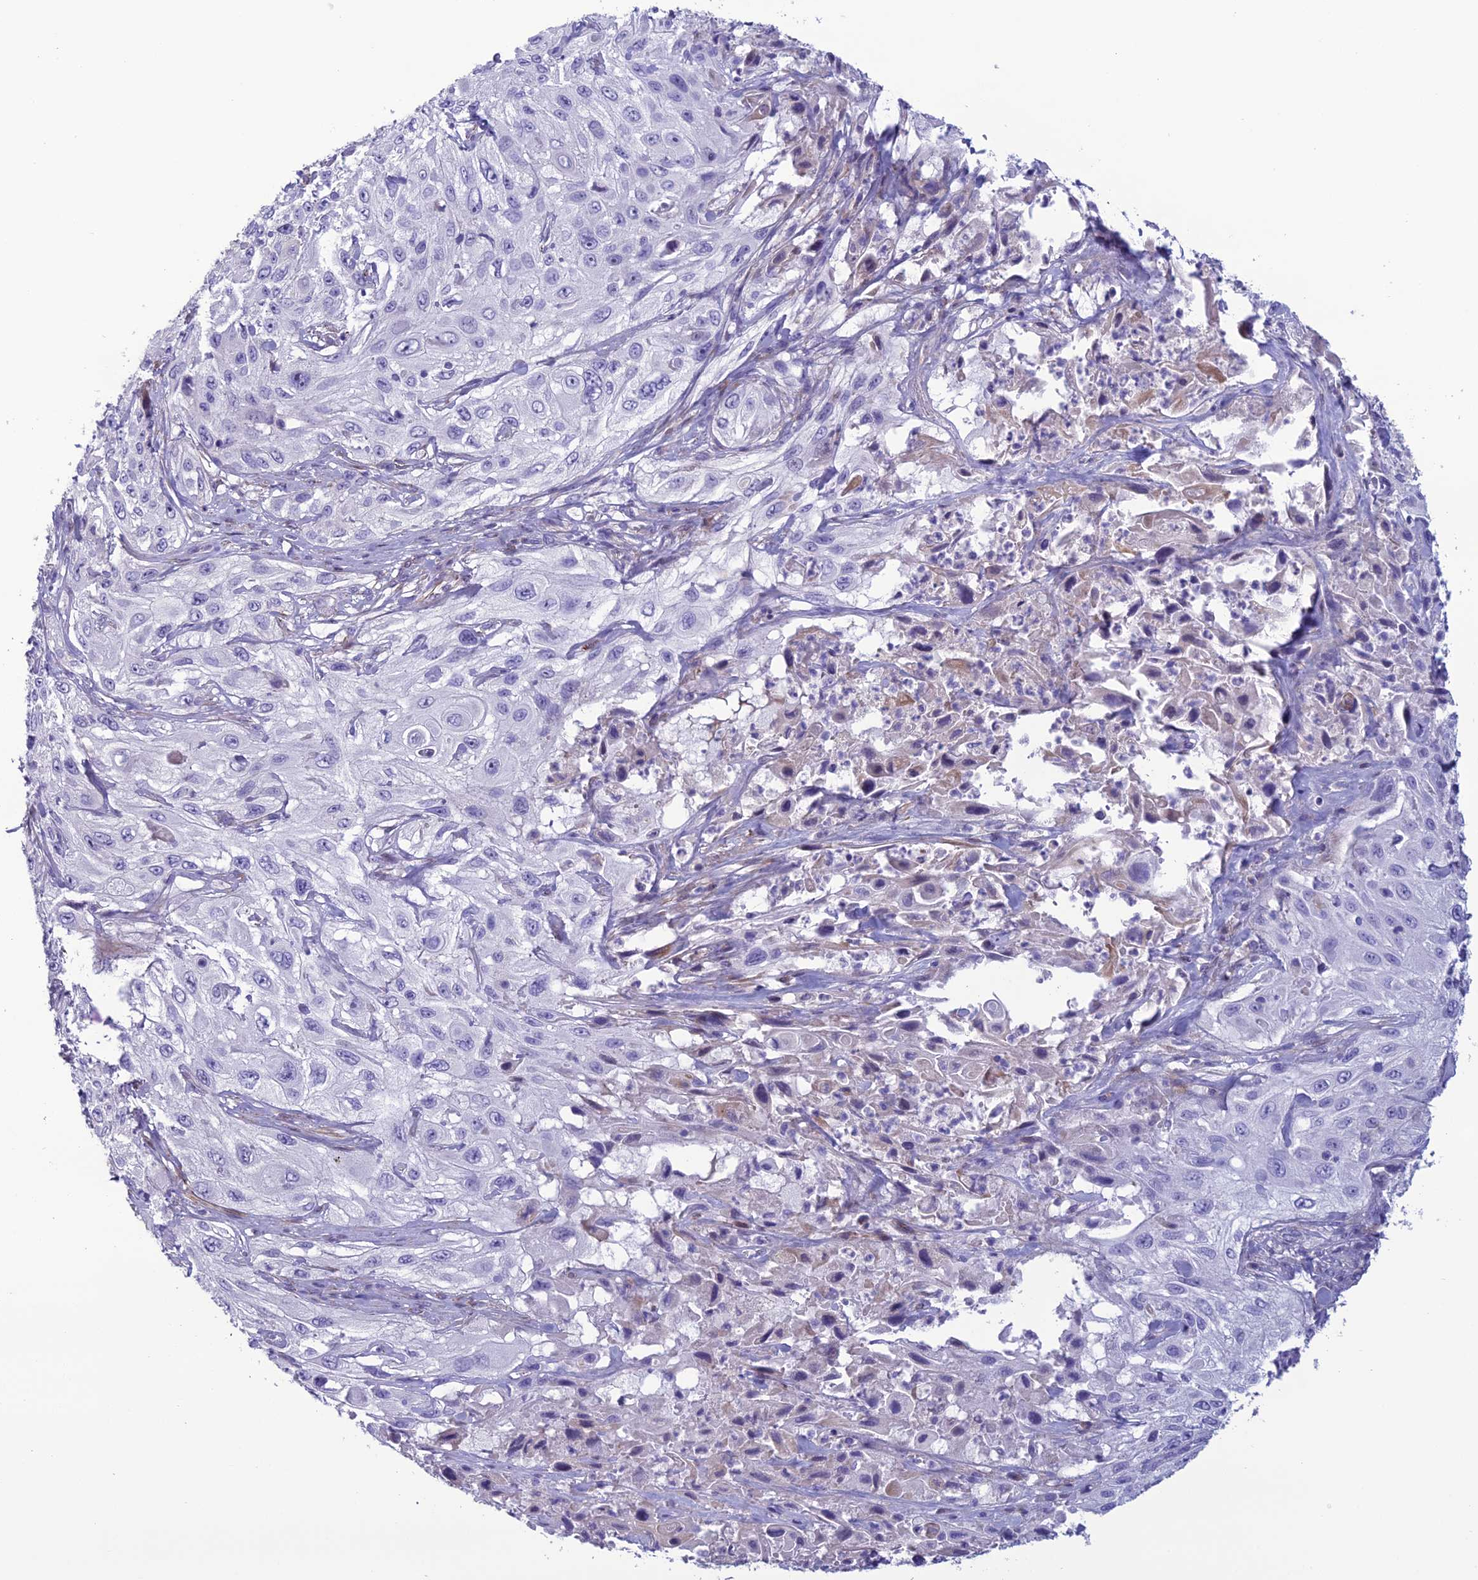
{"staining": {"intensity": "negative", "quantity": "none", "location": "none"}, "tissue": "cervical cancer", "cell_type": "Tumor cells", "image_type": "cancer", "snomed": [{"axis": "morphology", "description": "Squamous cell carcinoma, NOS"}, {"axis": "topography", "description": "Cervix"}], "caption": "DAB (3,3'-diaminobenzidine) immunohistochemical staining of human cervical squamous cell carcinoma exhibits no significant expression in tumor cells.", "gene": "OR56B1", "patient": {"sex": "female", "age": 42}}